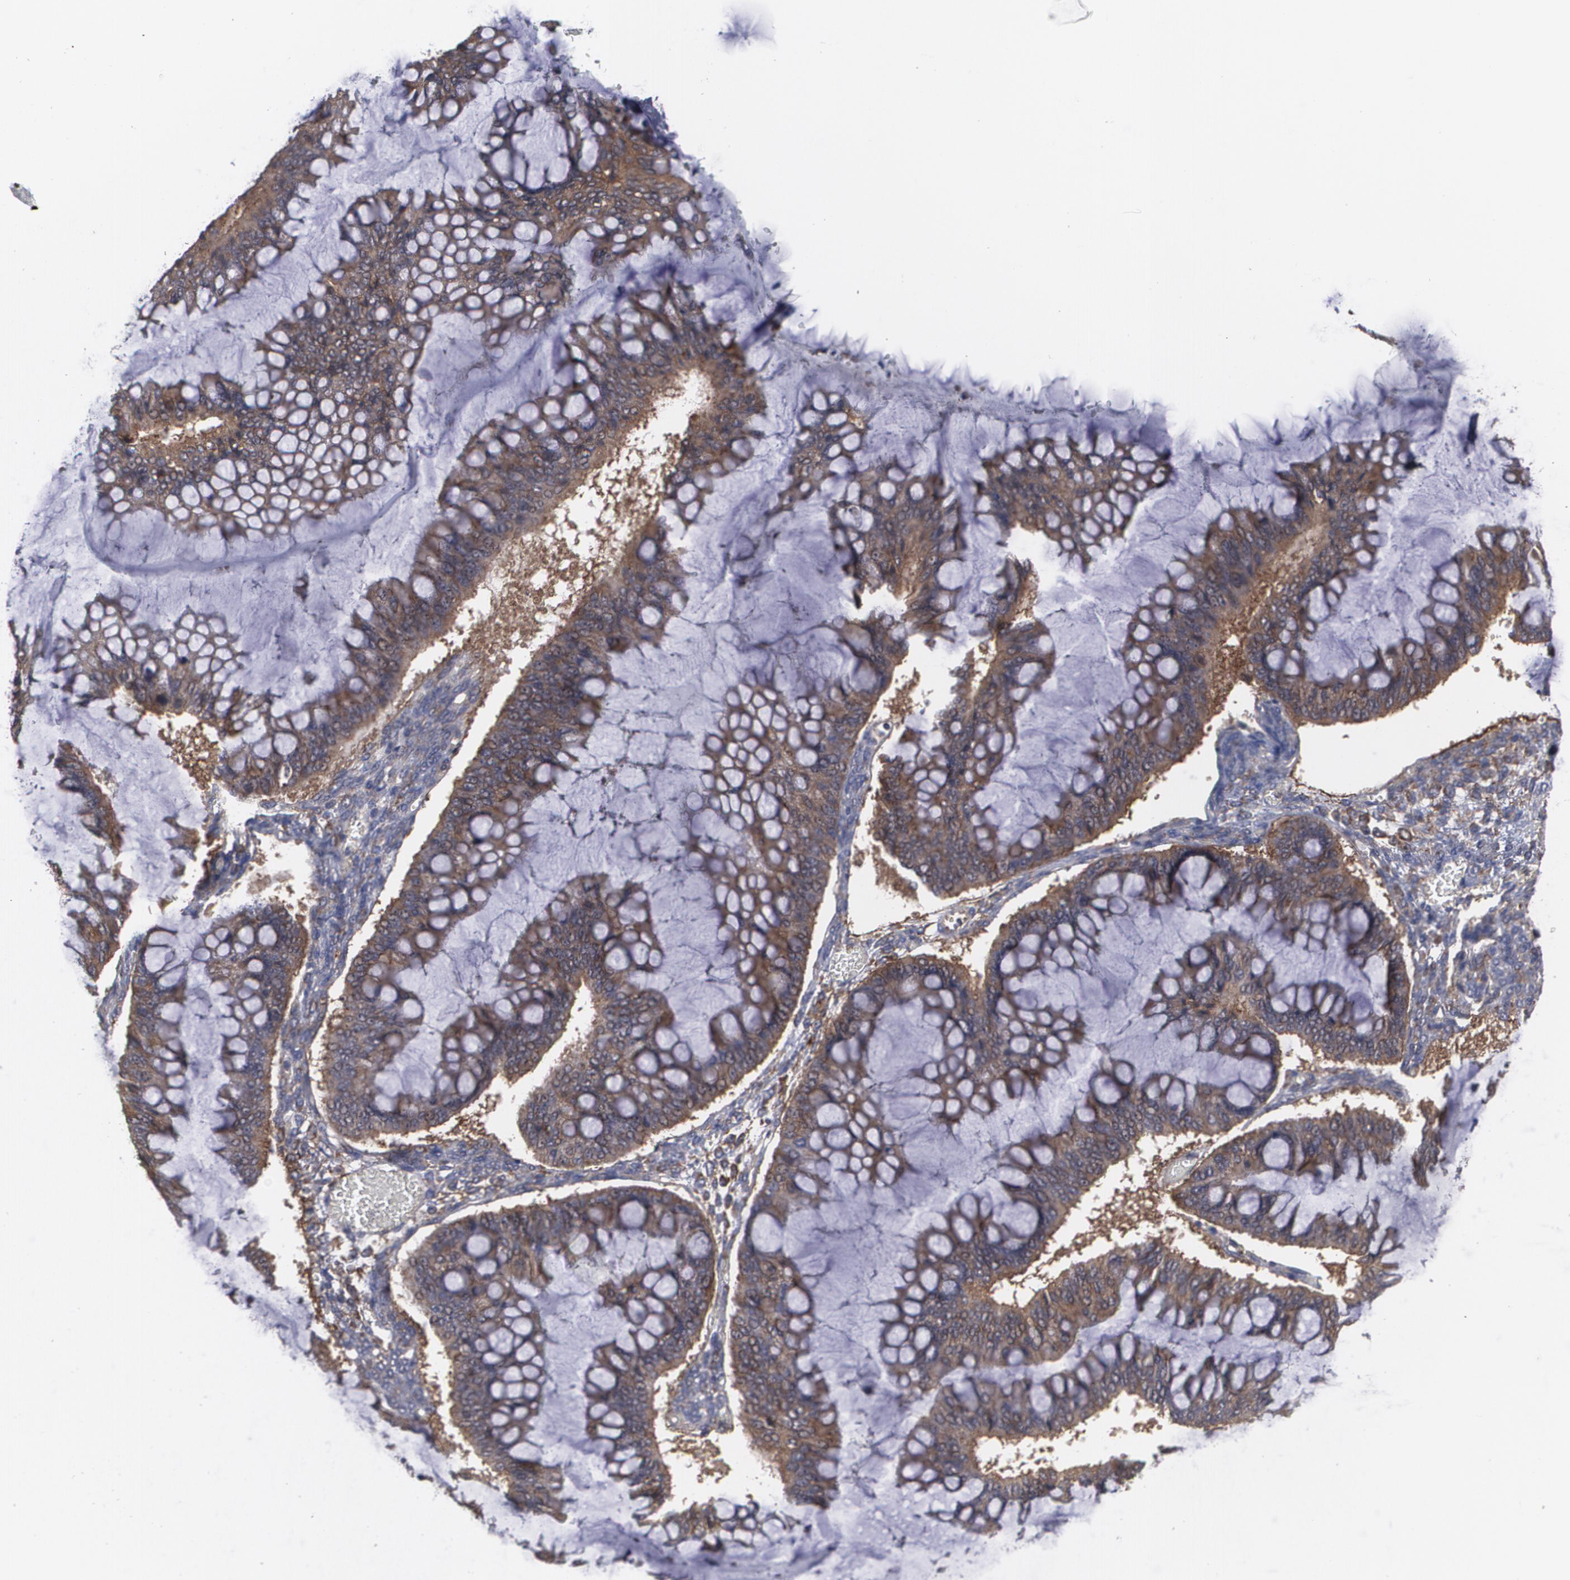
{"staining": {"intensity": "weak", "quantity": ">75%", "location": "cytoplasmic/membranous"}, "tissue": "ovarian cancer", "cell_type": "Tumor cells", "image_type": "cancer", "snomed": [{"axis": "morphology", "description": "Cystadenocarcinoma, mucinous, NOS"}, {"axis": "topography", "description": "Ovary"}], "caption": "DAB (3,3'-diaminobenzidine) immunohistochemical staining of ovarian cancer reveals weak cytoplasmic/membranous protein staining in about >75% of tumor cells.", "gene": "BMP6", "patient": {"sex": "female", "age": 73}}